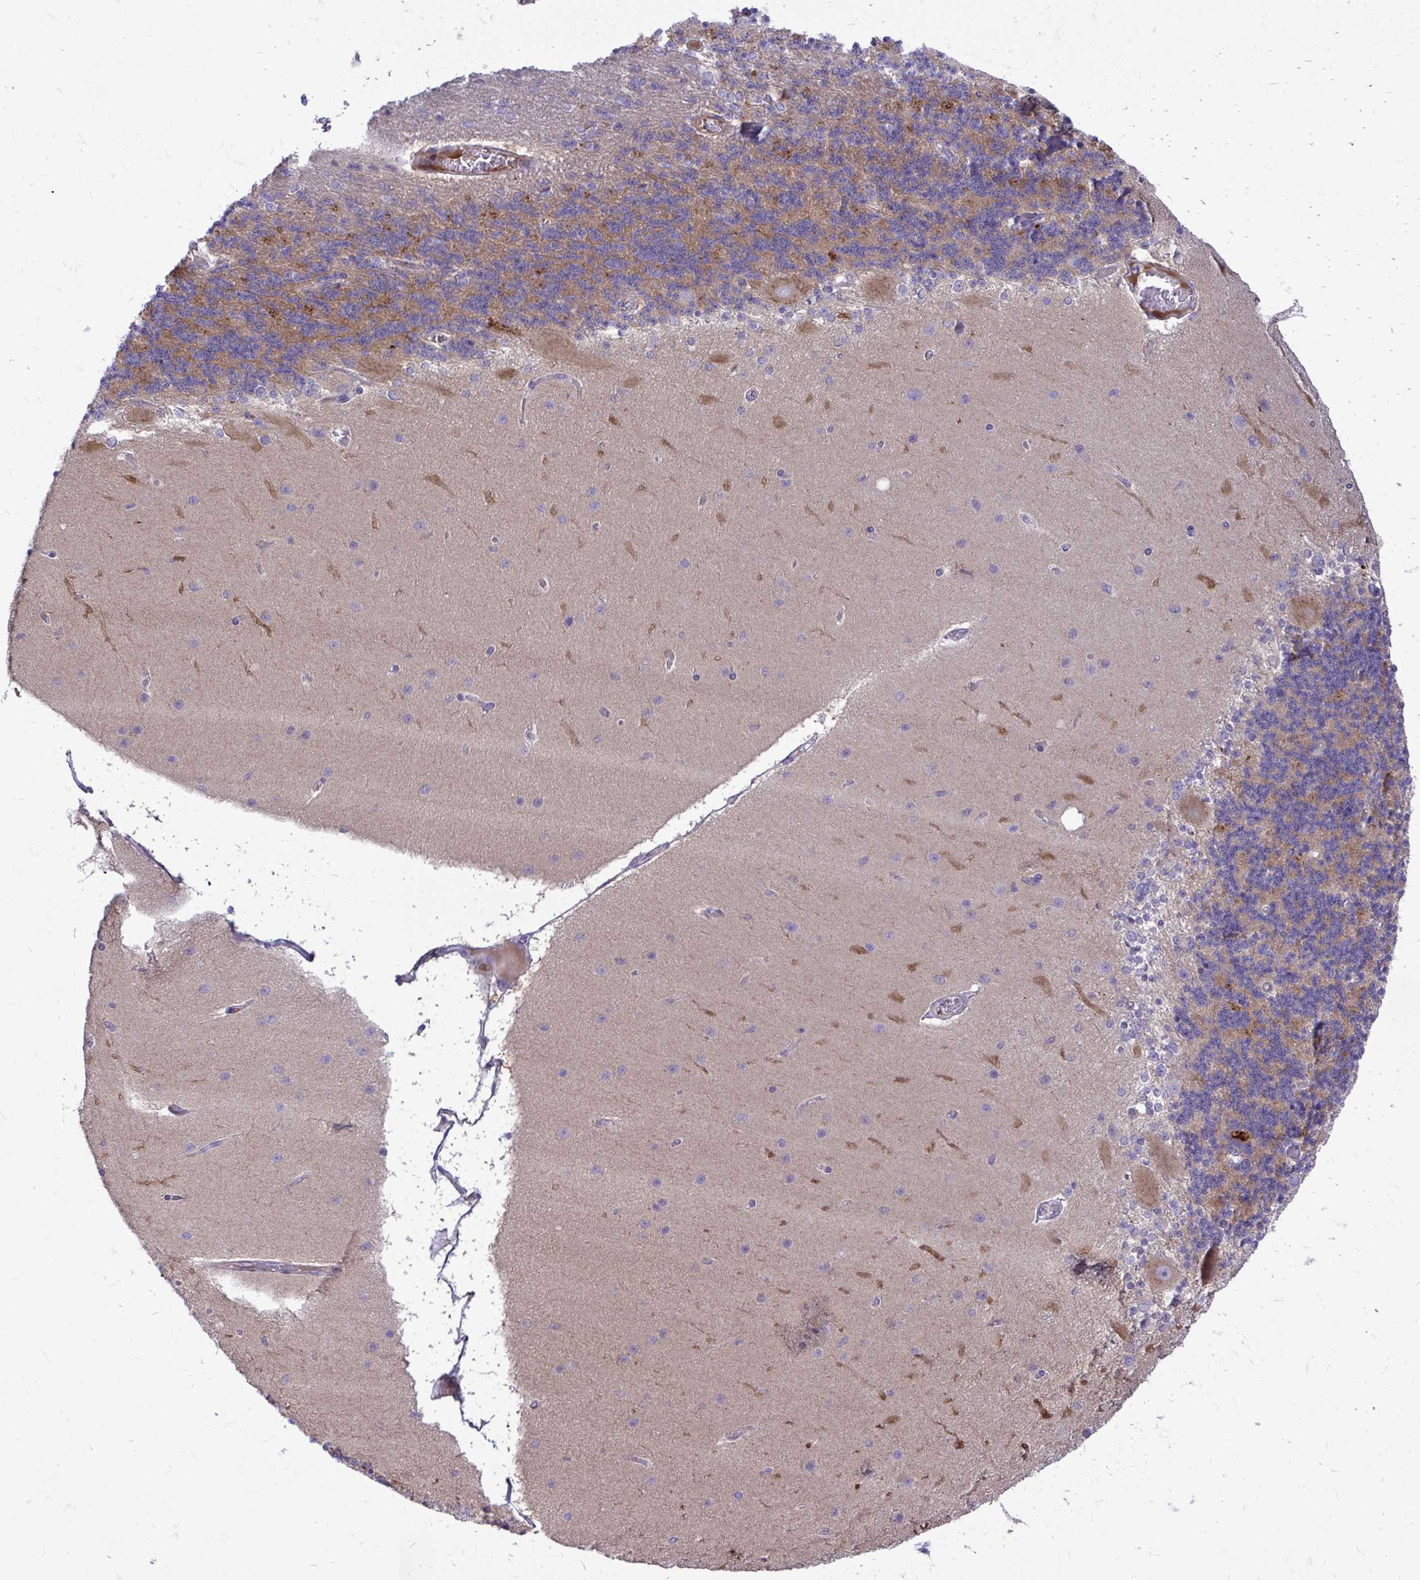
{"staining": {"intensity": "moderate", "quantity": "25%-75%", "location": "cytoplasmic/membranous"}, "tissue": "cerebellum", "cell_type": "Cells in granular layer", "image_type": "normal", "snomed": [{"axis": "morphology", "description": "Normal tissue, NOS"}, {"axis": "topography", "description": "Cerebellum"}], "caption": "This is an image of immunohistochemistry staining of unremarkable cerebellum, which shows moderate staining in the cytoplasmic/membranous of cells in granular layer.", "gene": "TP53I11", "patient": {"sex": "female", "age": 54}}